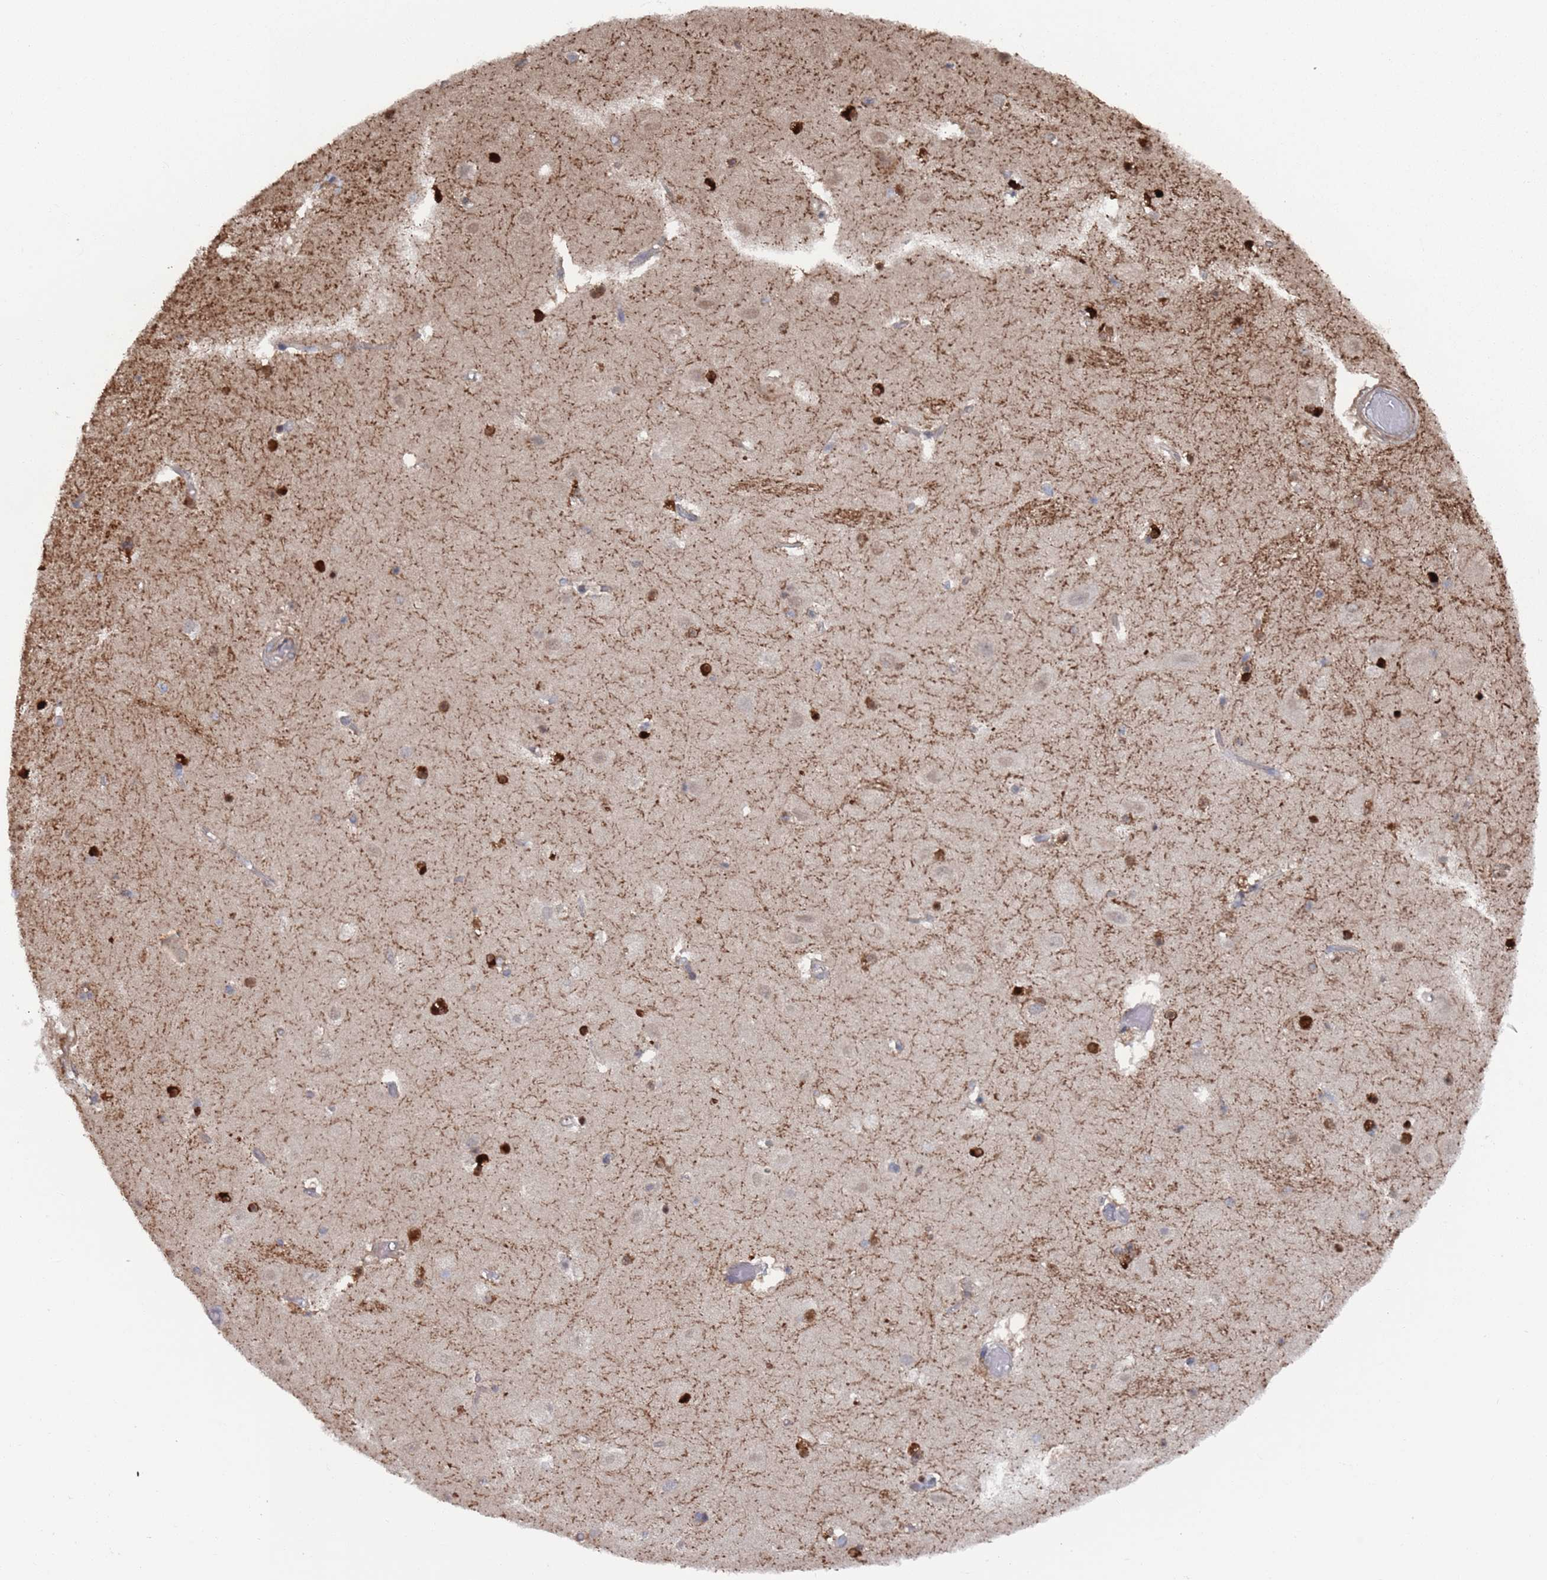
{"staining": {"intensity": "weak", "quantity": "25%-75%", "location": "cytoplasmic/membranous"}, "tissue": "hippocampus", "cell_type": "Glial cells", "image_type": "normal", "snomed": [{"axis": "morphology", "description": "Normal tissue, NOS"}, {"axis": "topography", "description": "Hippocampus"}], "caption": "Weak cytoplasmic/membranous expression is identified in approximately 25%-75% of glial cells in benign hippocampus.", "gene": "DGKD", "patient": {"sex": "female", "age": 52}}